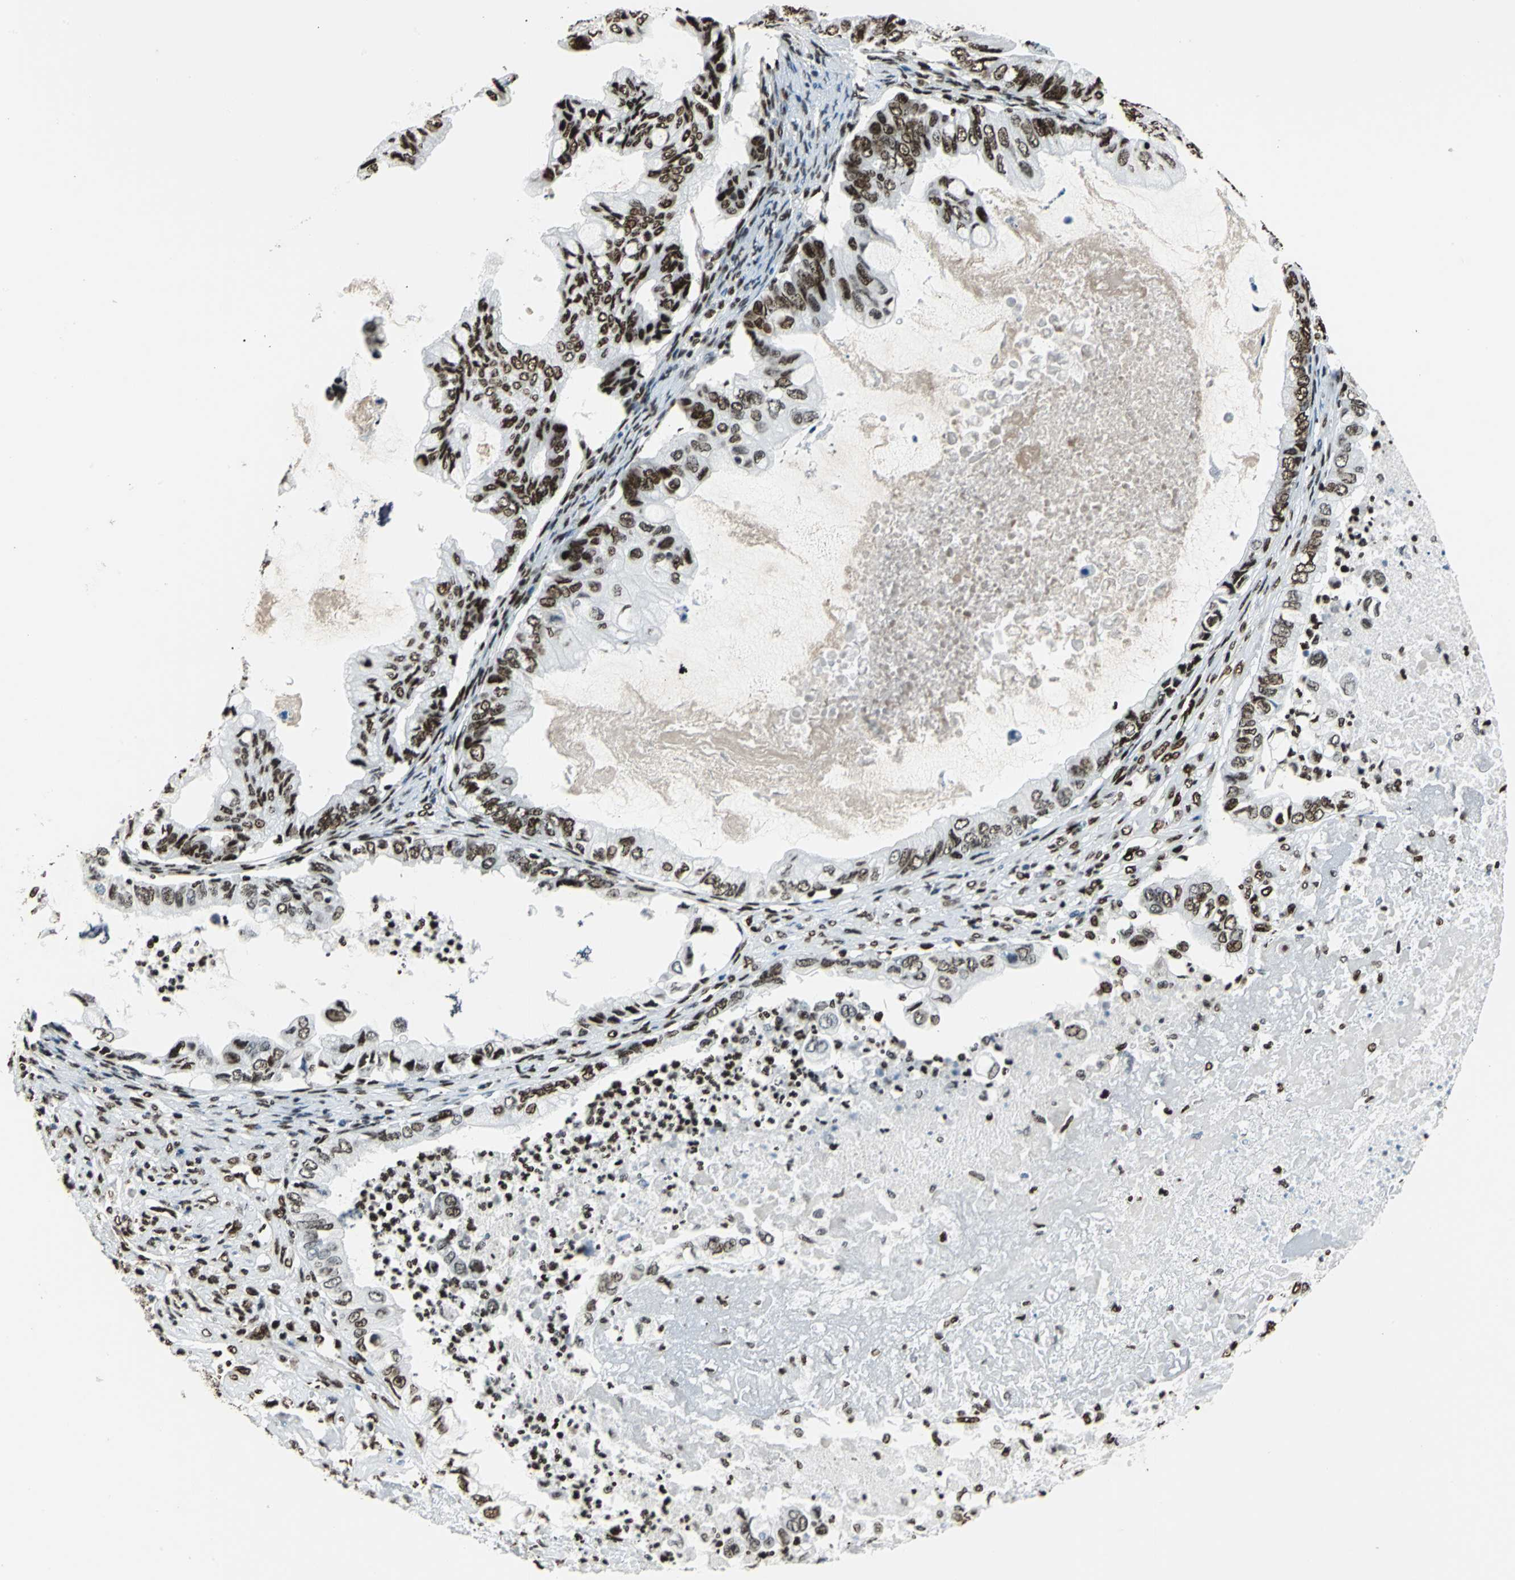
{"staining": {"intensity": "moderate", "quantity": ">75%", "location": "nuclear"}, "tissue": "ovarian cancer", "cell_type": "Tumor cells", "image_type": "cancer", "snomed": [{"axis": "morphology", "description": "Cystadenocarcinoma, mucinous, NOS"}, {"axis": "topography", "description": "Ovary"}], "caption": "Protein expression analysis of ovarian cancer shows moderate nuclear staining in approximately >75% of tumor cells. (brown staining indicates protein expression, while blue staining denotes nuclei).", "gene": "APEX1", "patient": {"sex": "female", "age": 80}}